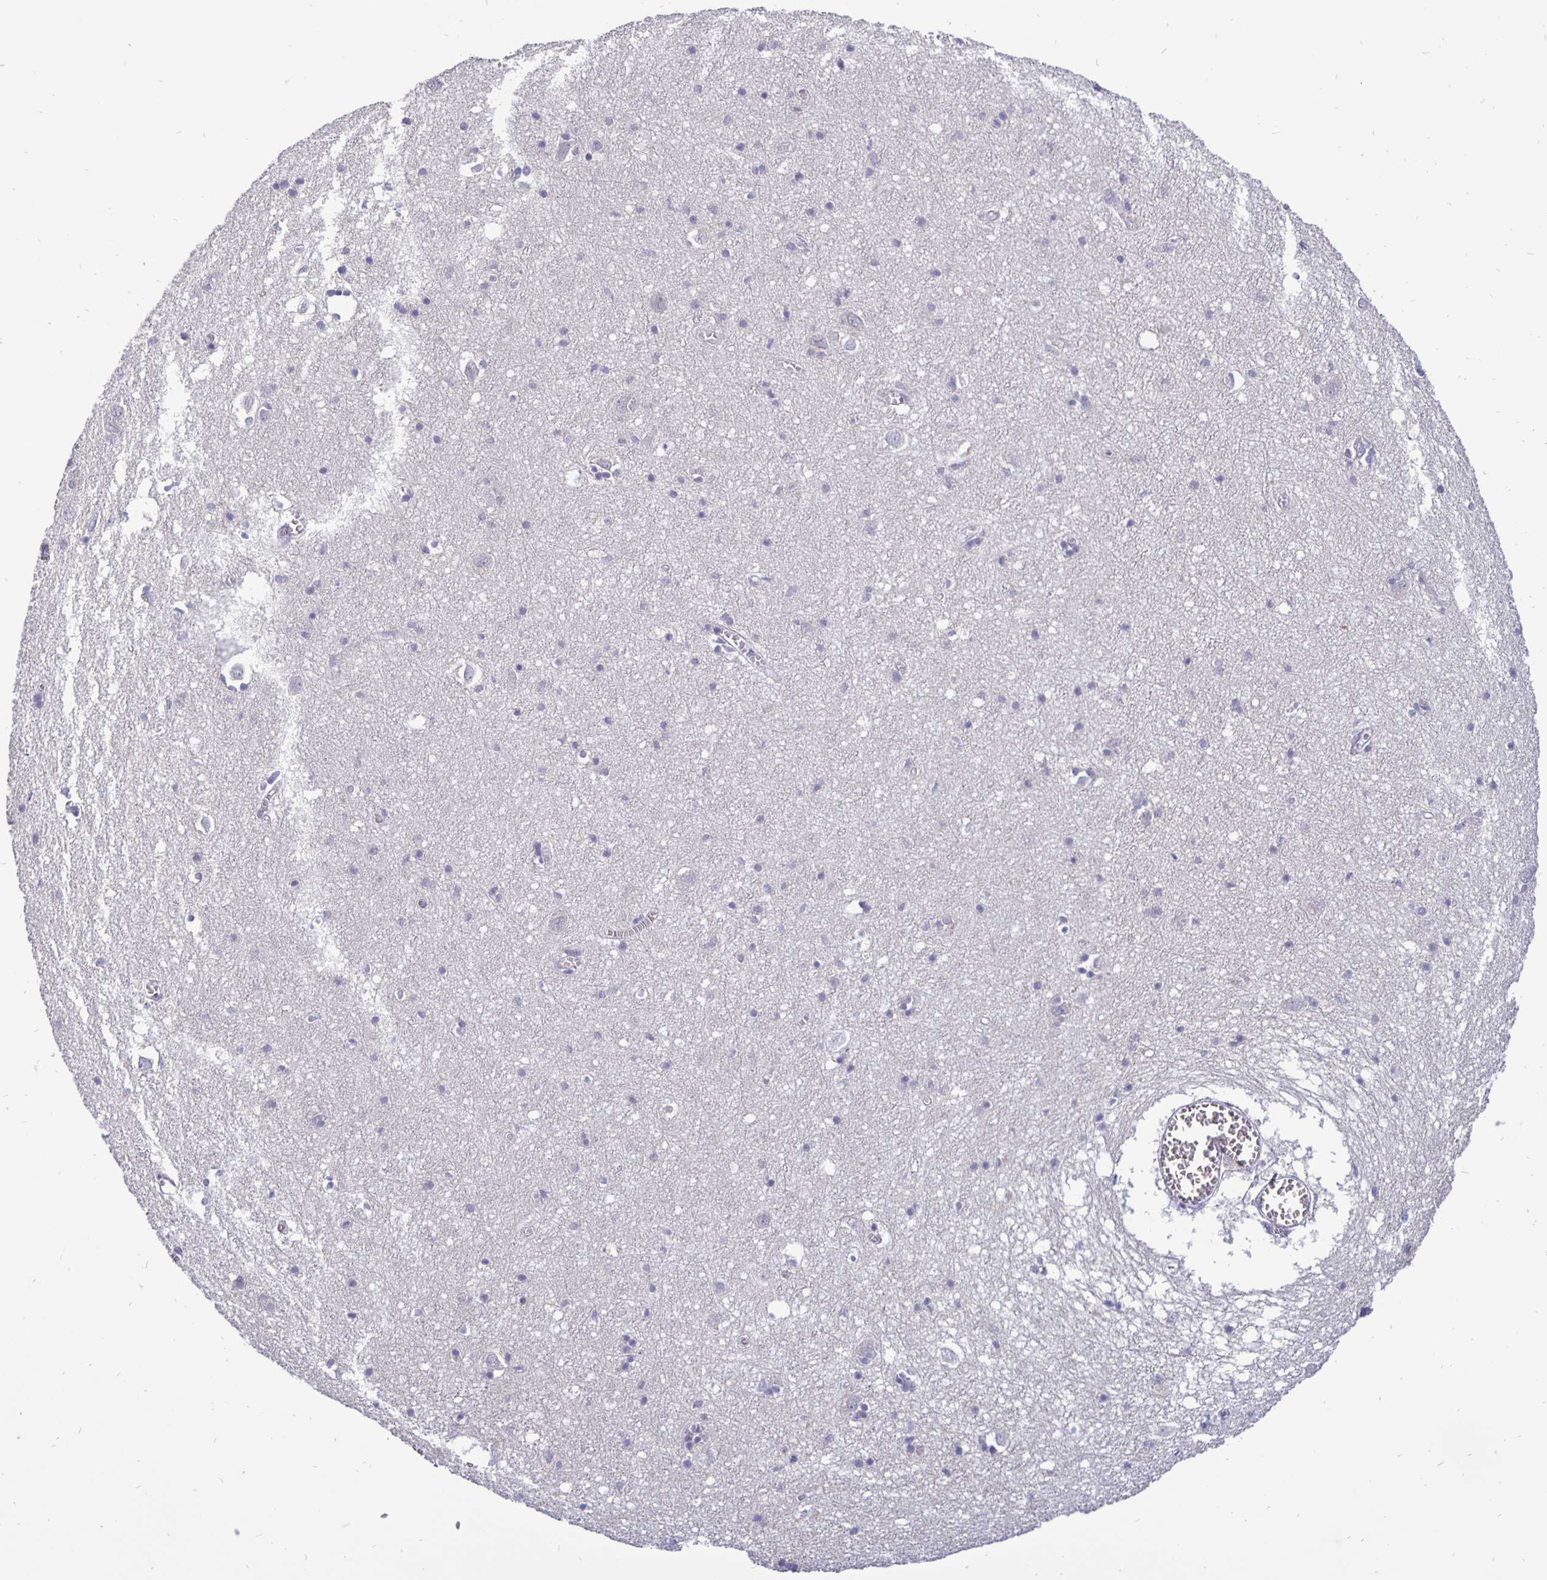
{"staining": {"intensity": "negative", "quantity": "none", "location": "none"}, "tissue": "cerebral cortex", "cell_type": "Endothelial cells", "image_type": "normal", "snomed": [{"axis": "morphology", "description": "Normal tissue, NOS"}, {"axis": "topography", "description": "Cerebral cortex"}], "caption": "Immunohistochemistry (IHC) micrograph of unremarkable cerebral cortex: cerebral cortex stained with DAB exhibits no significant protein staining in endothelial cells.", "gene": "ERBB2", "patient": {"sex": "male", "age": 70}}